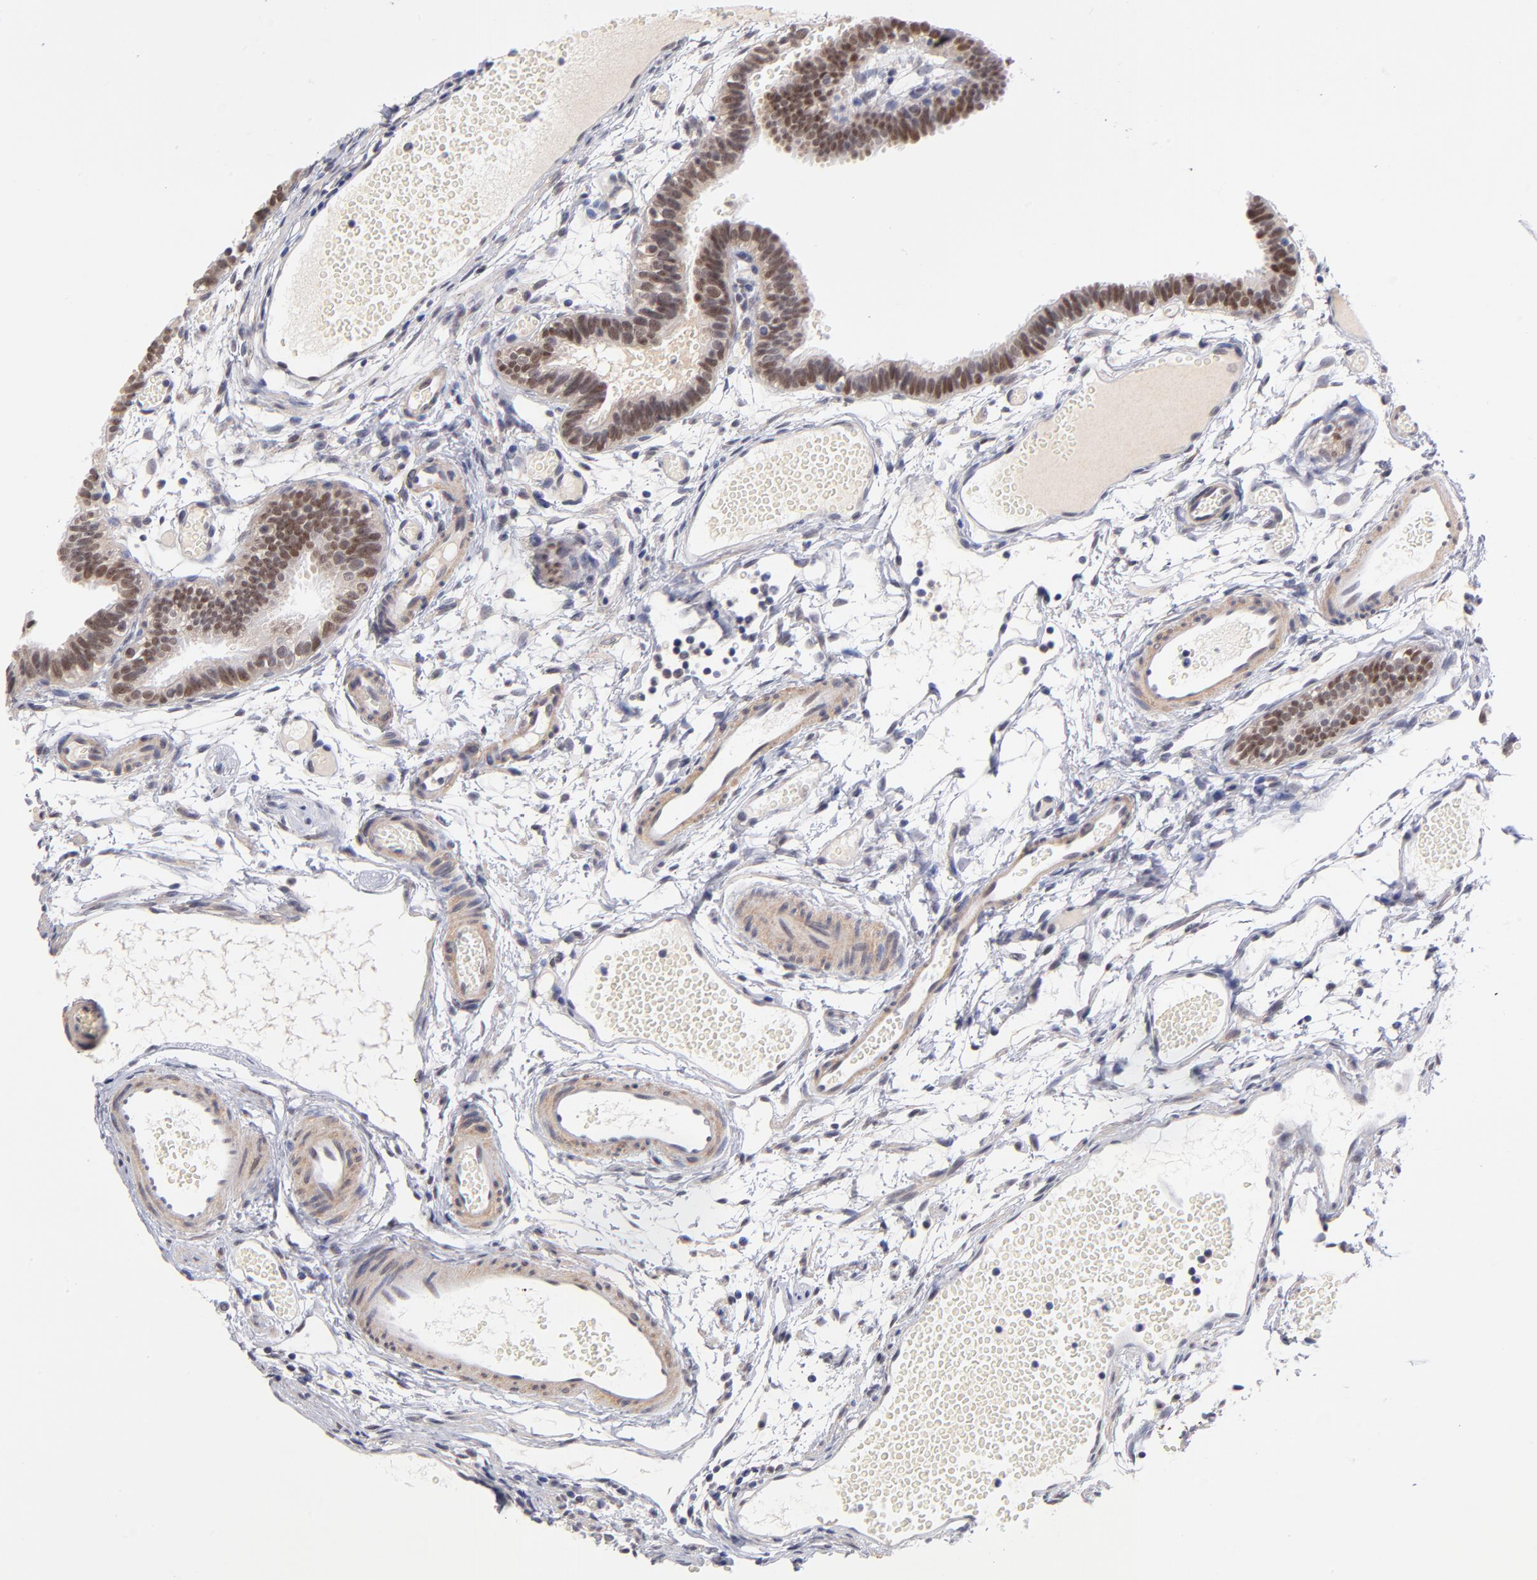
{"staining": {"intensity": "weak", "quantity": ">75%", "location": "cytoplasmic/membranous,nuclear"}, "tissue": "fallopian tube", "cell_type": "Glandular cells", "image_type": "normal", "snomed": [{"axis": "morphology", "description": "Normal tissue, NOS"}, {"axis": "topography", "description": "Fallopian tube"}], "caption": "Benign fallopian tube demonstrates weak cytoplasmic/membranous,nuclear staining in approximately >75% of glandular cells (DAB = brown stain, brightfield microscopy at high magnification)..", "gene": "UBE2E2", "patient": {"sex": "female", "age": 29}}